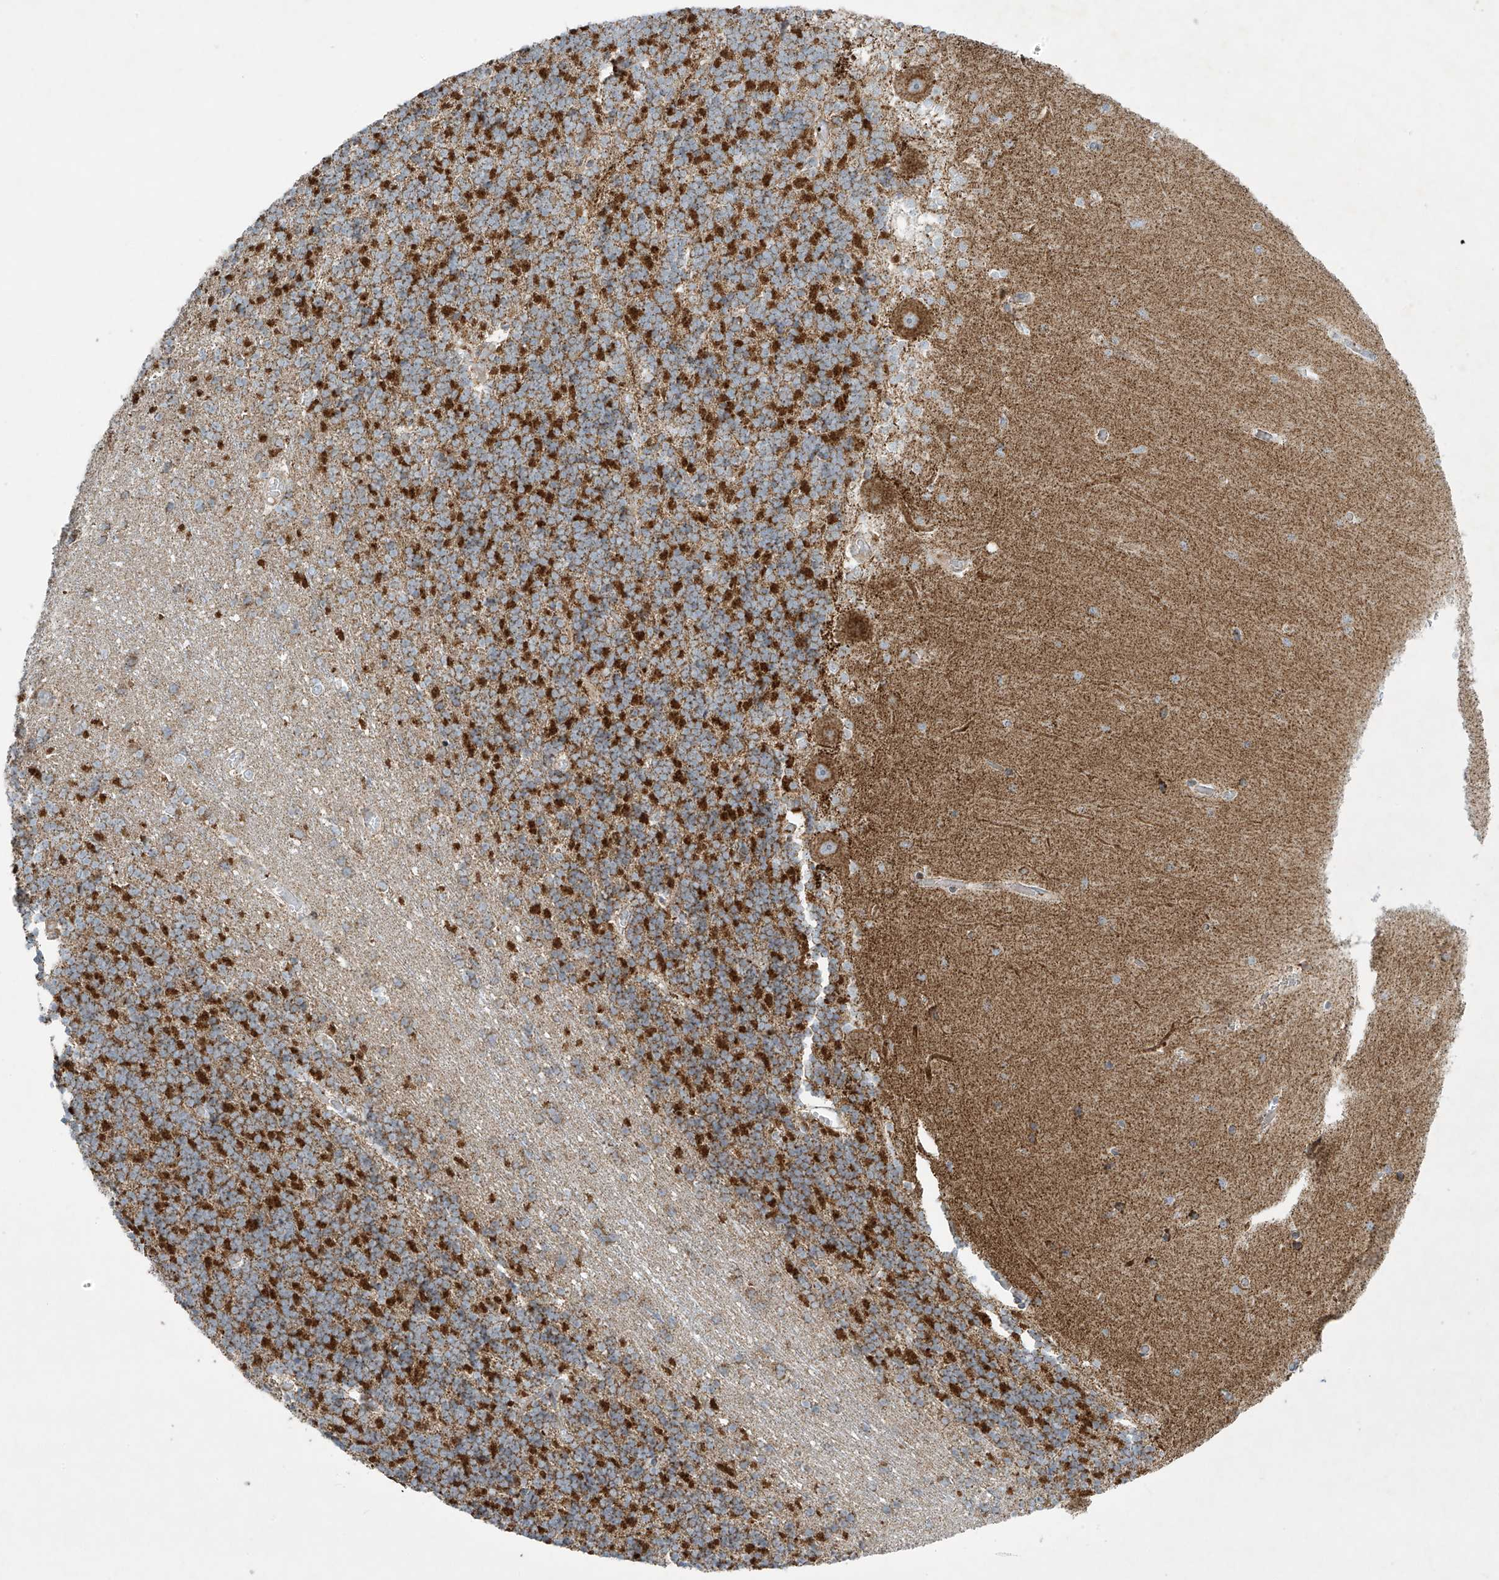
{"staining": {"intensity": "strong", "quantity": "25%-75%", "location": "cytoplasmic/membranous"}, "tissue": "cerebellum", "cell_type": "Cells in granular layer", "image_type": "normal", "snomed": [{"axis": "morphology", "description": "Normal tissue, NOS"}, {"axis": "topography", "description": "Cerebellum"}], "caption": "Unremarkable cerebellum was stained to show a protein in brown. There is high levels of strong cytoplasmic/membranous positivity in about 25%-75% of cells in granular layer.", "gene": "SMDT1", "patient": {"sex": "male", "age": 37}}